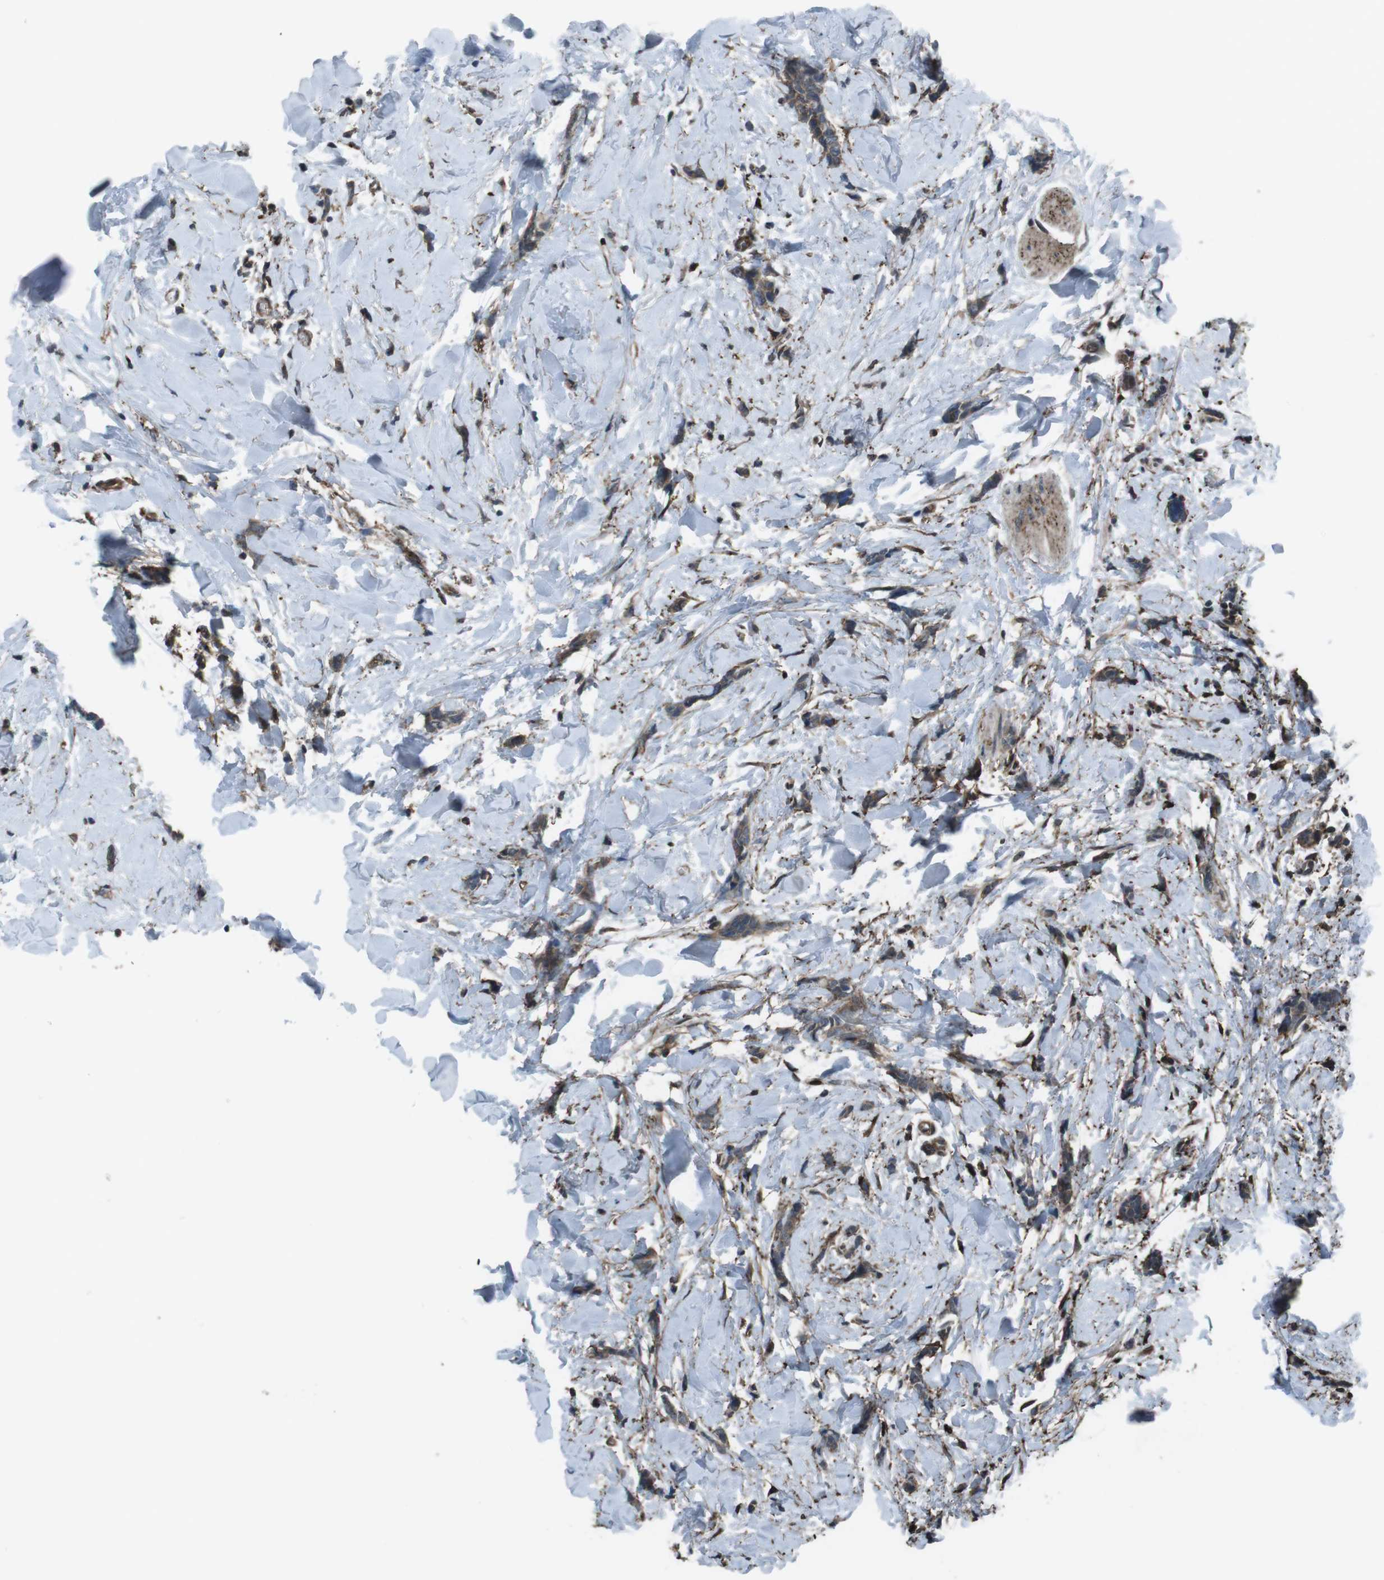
{"staining": {"intensity": "moderate", "quantity": ">75%", "location": "cytoplasmic/membranous"}, "tissue": "breast cancer", "cell_type": "Tumor cells", "image_type": "cancer", "snomed": [{"axis": "morphology", "description": "Lobular carcinoma"}, {"axis": "topography", "description": "Skin"}, {"axis": "topography", "description": "Breast"}], "caption": "Moderate cytoplasmic/membranous staining is identified in about >75% of tumor cells in lobular carcinoma (breast).", "gene": "GDF10", "patient": {"sex": "female", "age": 46}}